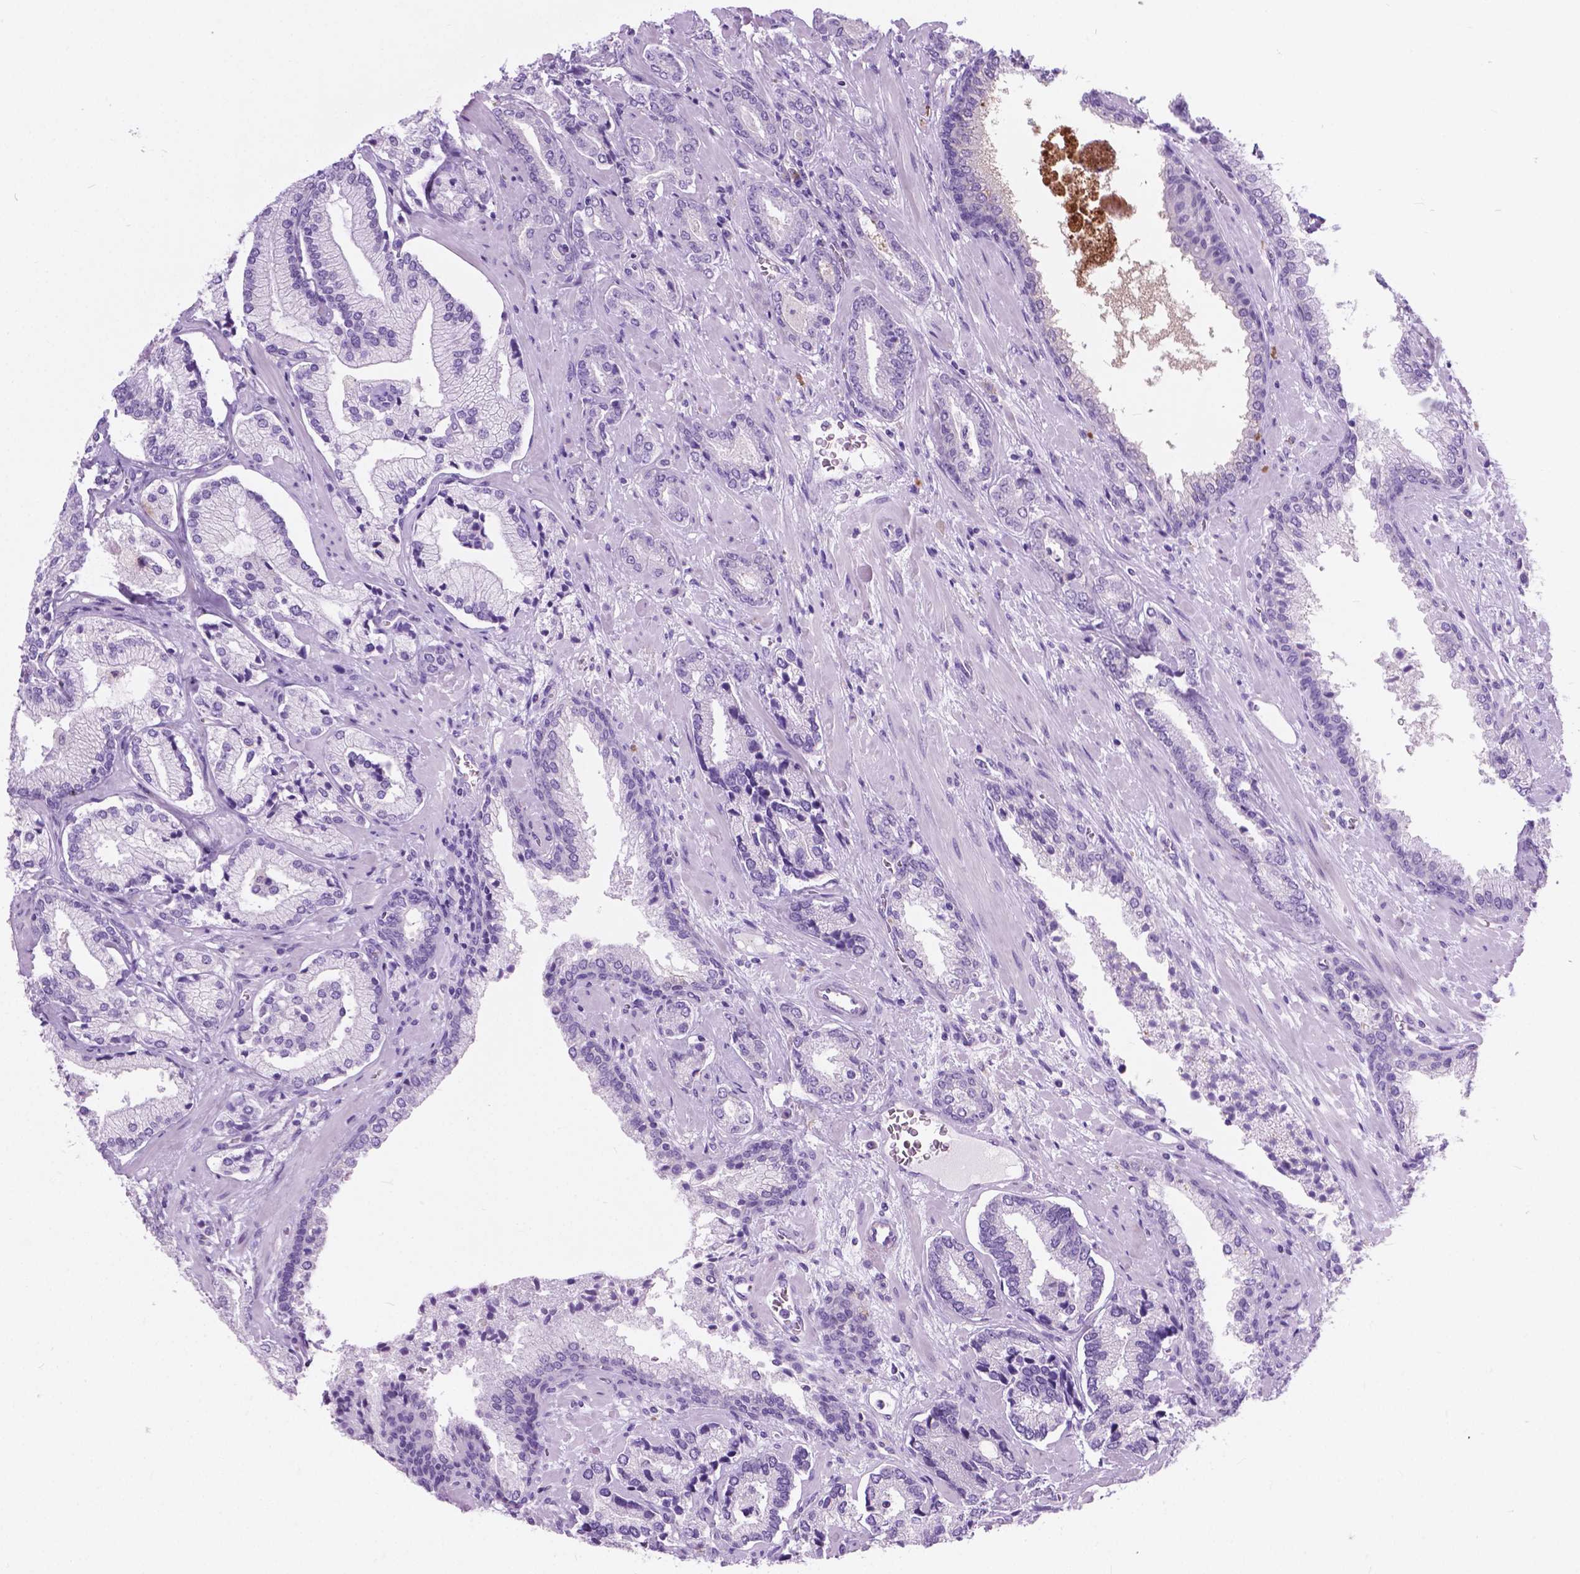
{"staining": {"intensity": "negative", "quantity": "none", "location": "none"}, "tissue": "prostate cancer", "cell_type": "Tumor cells", "image_type": "cancer", "snomed": [{"axis": "morphology", "description": "Adenocarcinoma, Low grade"}, {"axis": "topography", "description": "Prostate"}], "caption": "This is a image of IHC staining of prostate cancer, which shows no staining in tumor cells.", "gene": "ARMS2", "patient": {"sex": "male", "age": 61}}